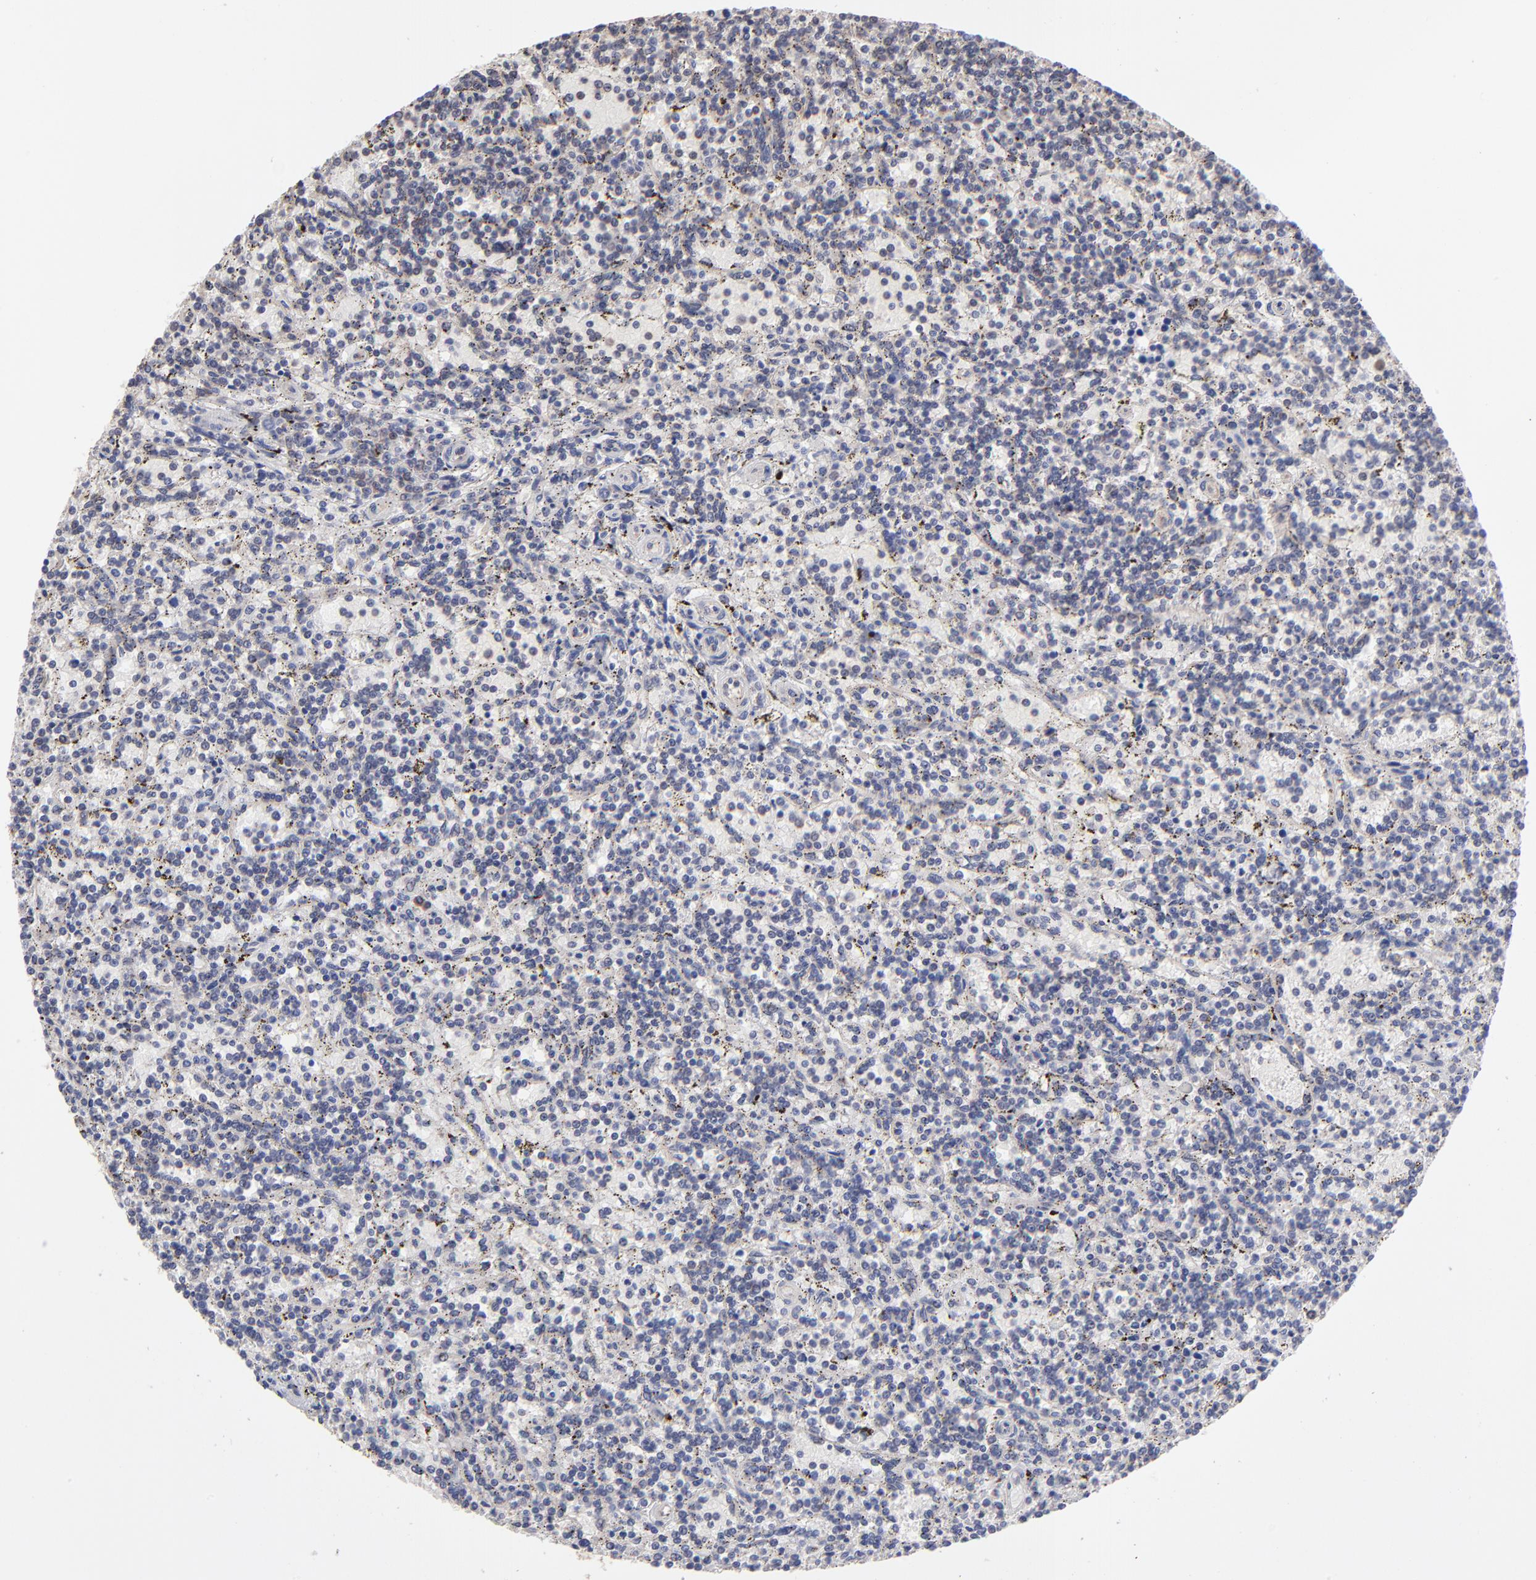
{"staining": {"intensity": "negative", "quantity": "none", "location": "none"}, "tissue": "lymphoma", "cell_type": "Tumor cells", "image_type": "cancer", "snomed": [{"axis": "morphology", "description": "Malignant lymphoma, non-Hodgkin's type, Low grade"}, {"axis": "topography", "description": "Spleen"}], "caption": "DAB immunohistochemical staining of human lymphoma demonstrates no significant staining in tumor cells.", "gene": "CHL1", "patient": {"sex": "male", "age": 73}}